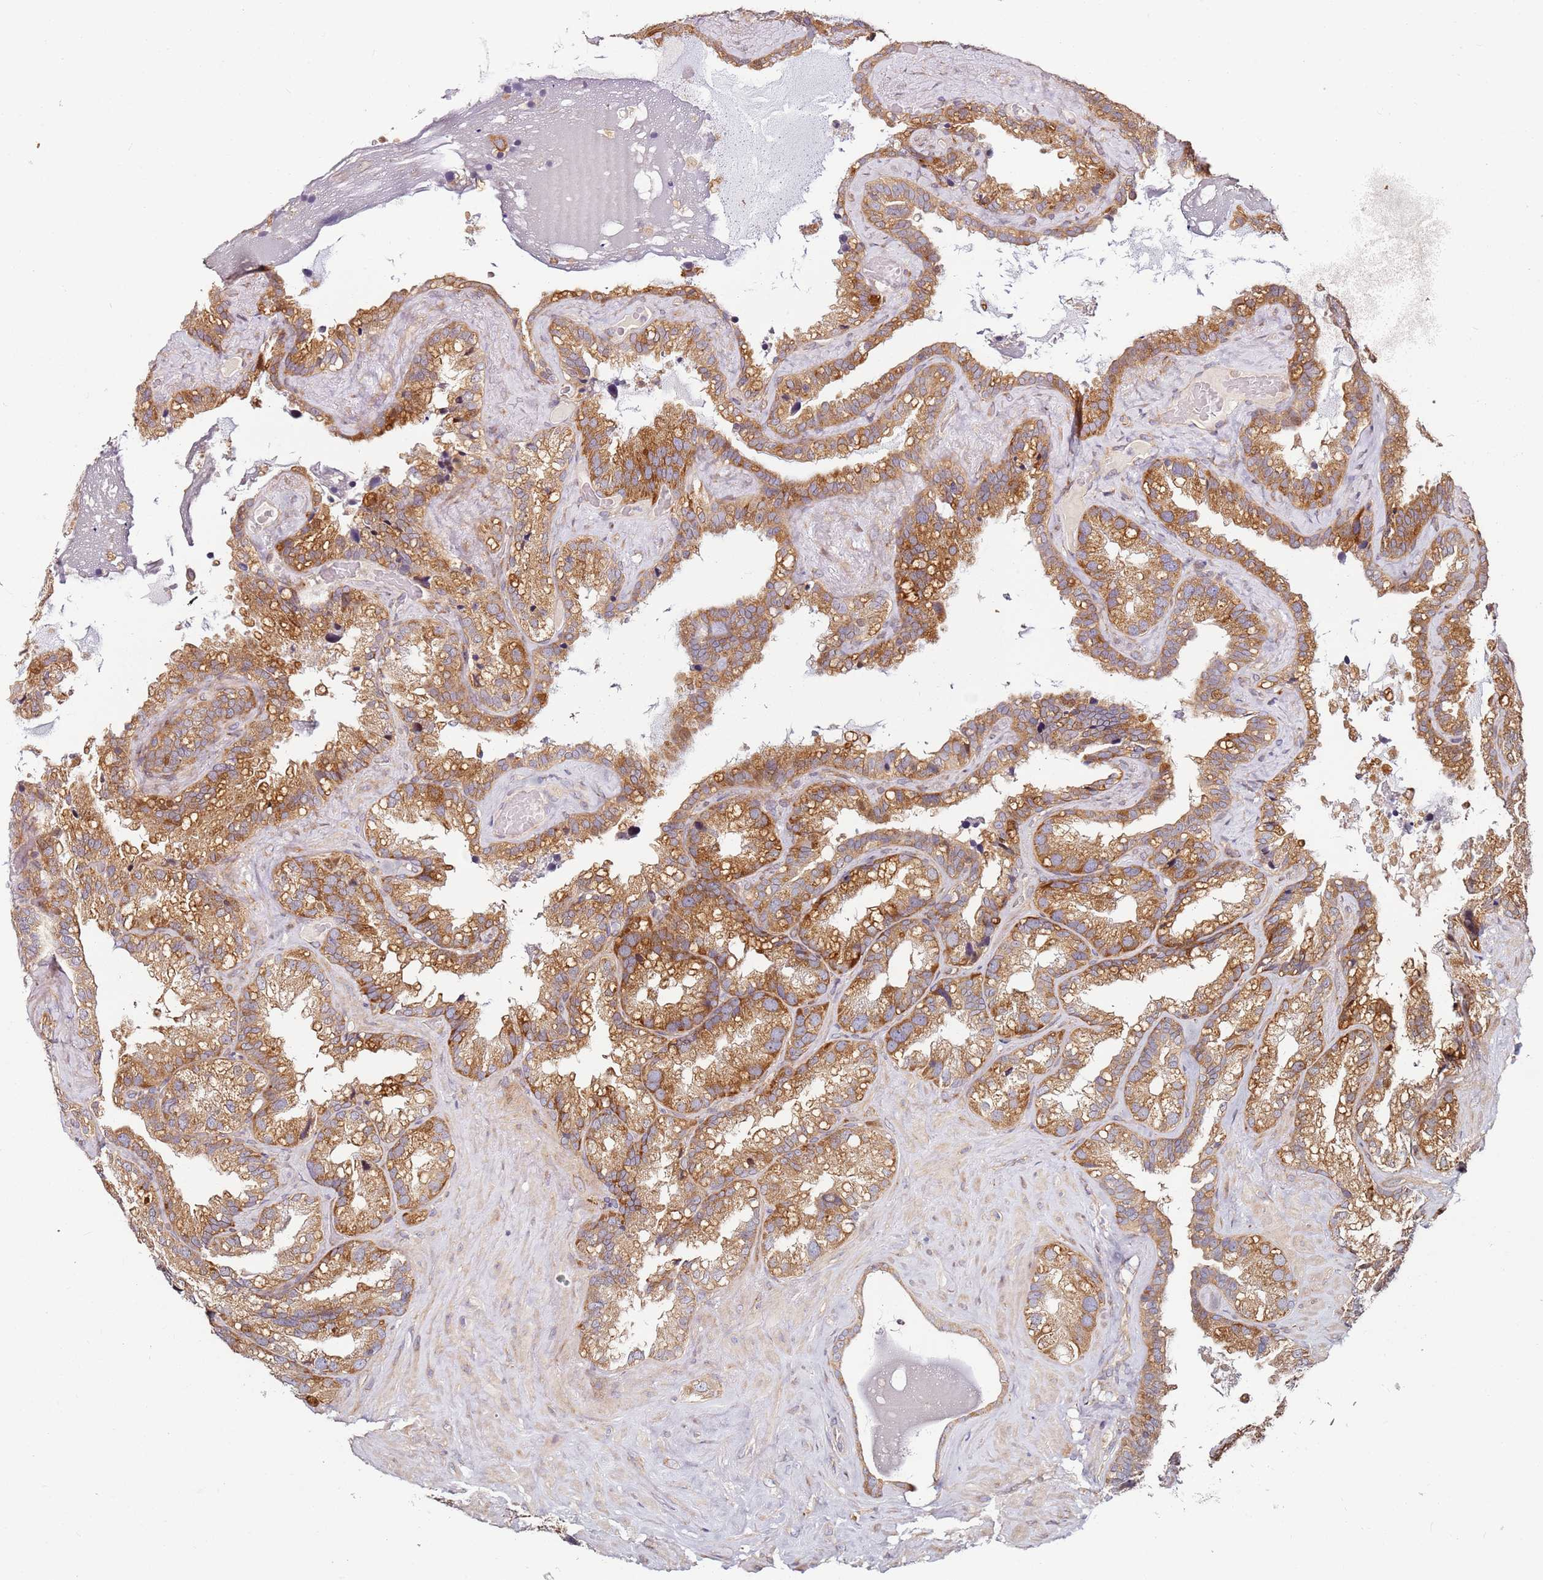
{"staining": {"intensity": "moderate", "quantity": ">75%", "location": "cytoplasmic/membranous"}, "tissue": "seminal vesicle", "cell_type": "Glandular cells", "image_type": "normal", "snomed": [{"axis": "morphology", "description": "Normal tissue, NOS"}, {"axis": "topography", "description": "Prostate"}, {"axis": "topography", "description": "Seminal veicle"}], "caption": "The image exhibits a brown stain indicating the presence of a protein in the cytoplasmic/membranous of glandular cells in seminal vesicle.", "gene": "RPS3A", "patient": {"sex": "male", "age": 68}}